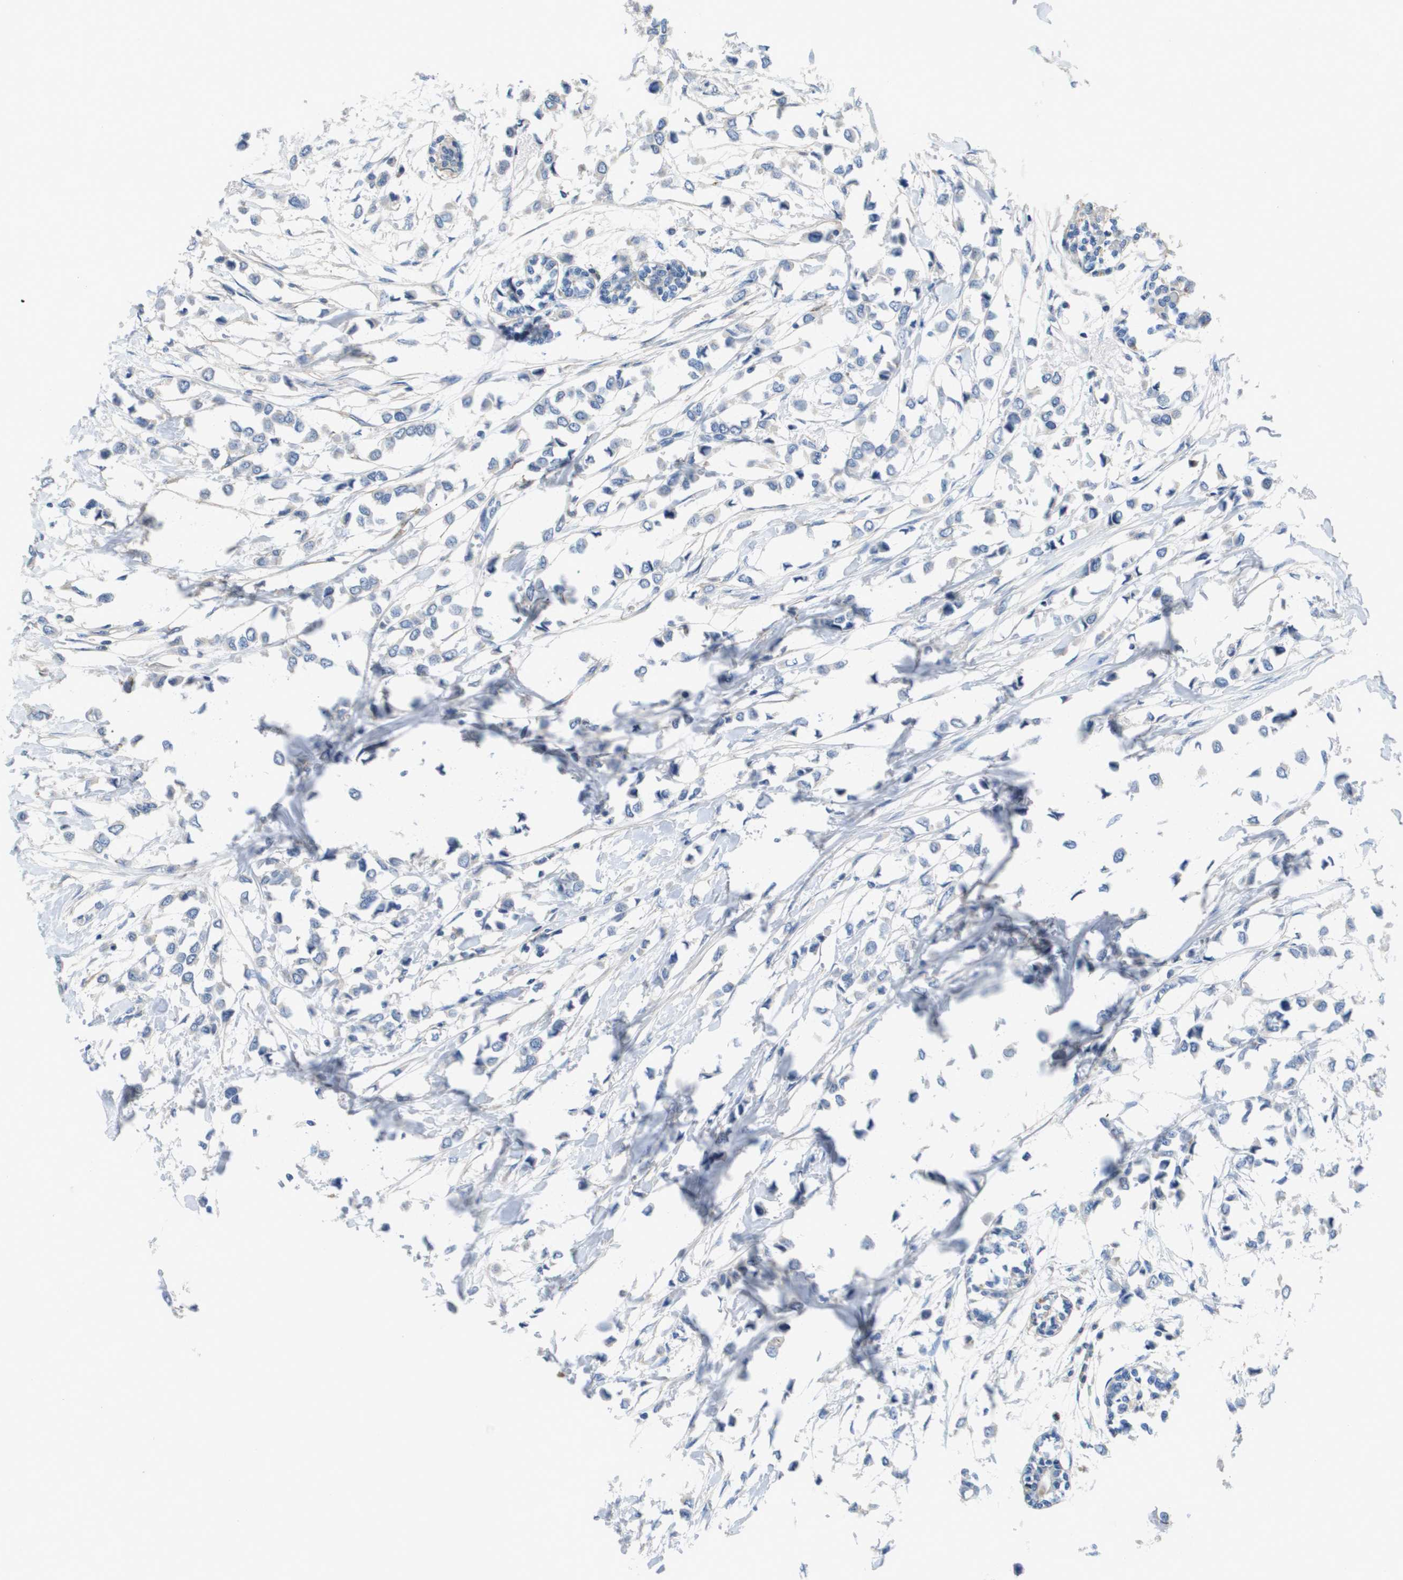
{"staining": {"intensity": "negative", "quantity": "none", "location": "none"}, "tissue": "breast cancer", "cell_type": "Tumor cells", "image_type": "cancer", "snomed": [{"axis": "morphology", "description": "Lobular carcinoma"}, {"axis": "topography", "description": "Breast"}], "caption": "Tumor cells show no significant protein staining in breast lobular carcinoma.", "gene": "B3GNT5", "patient": {"sex": "female", "age": 51}}